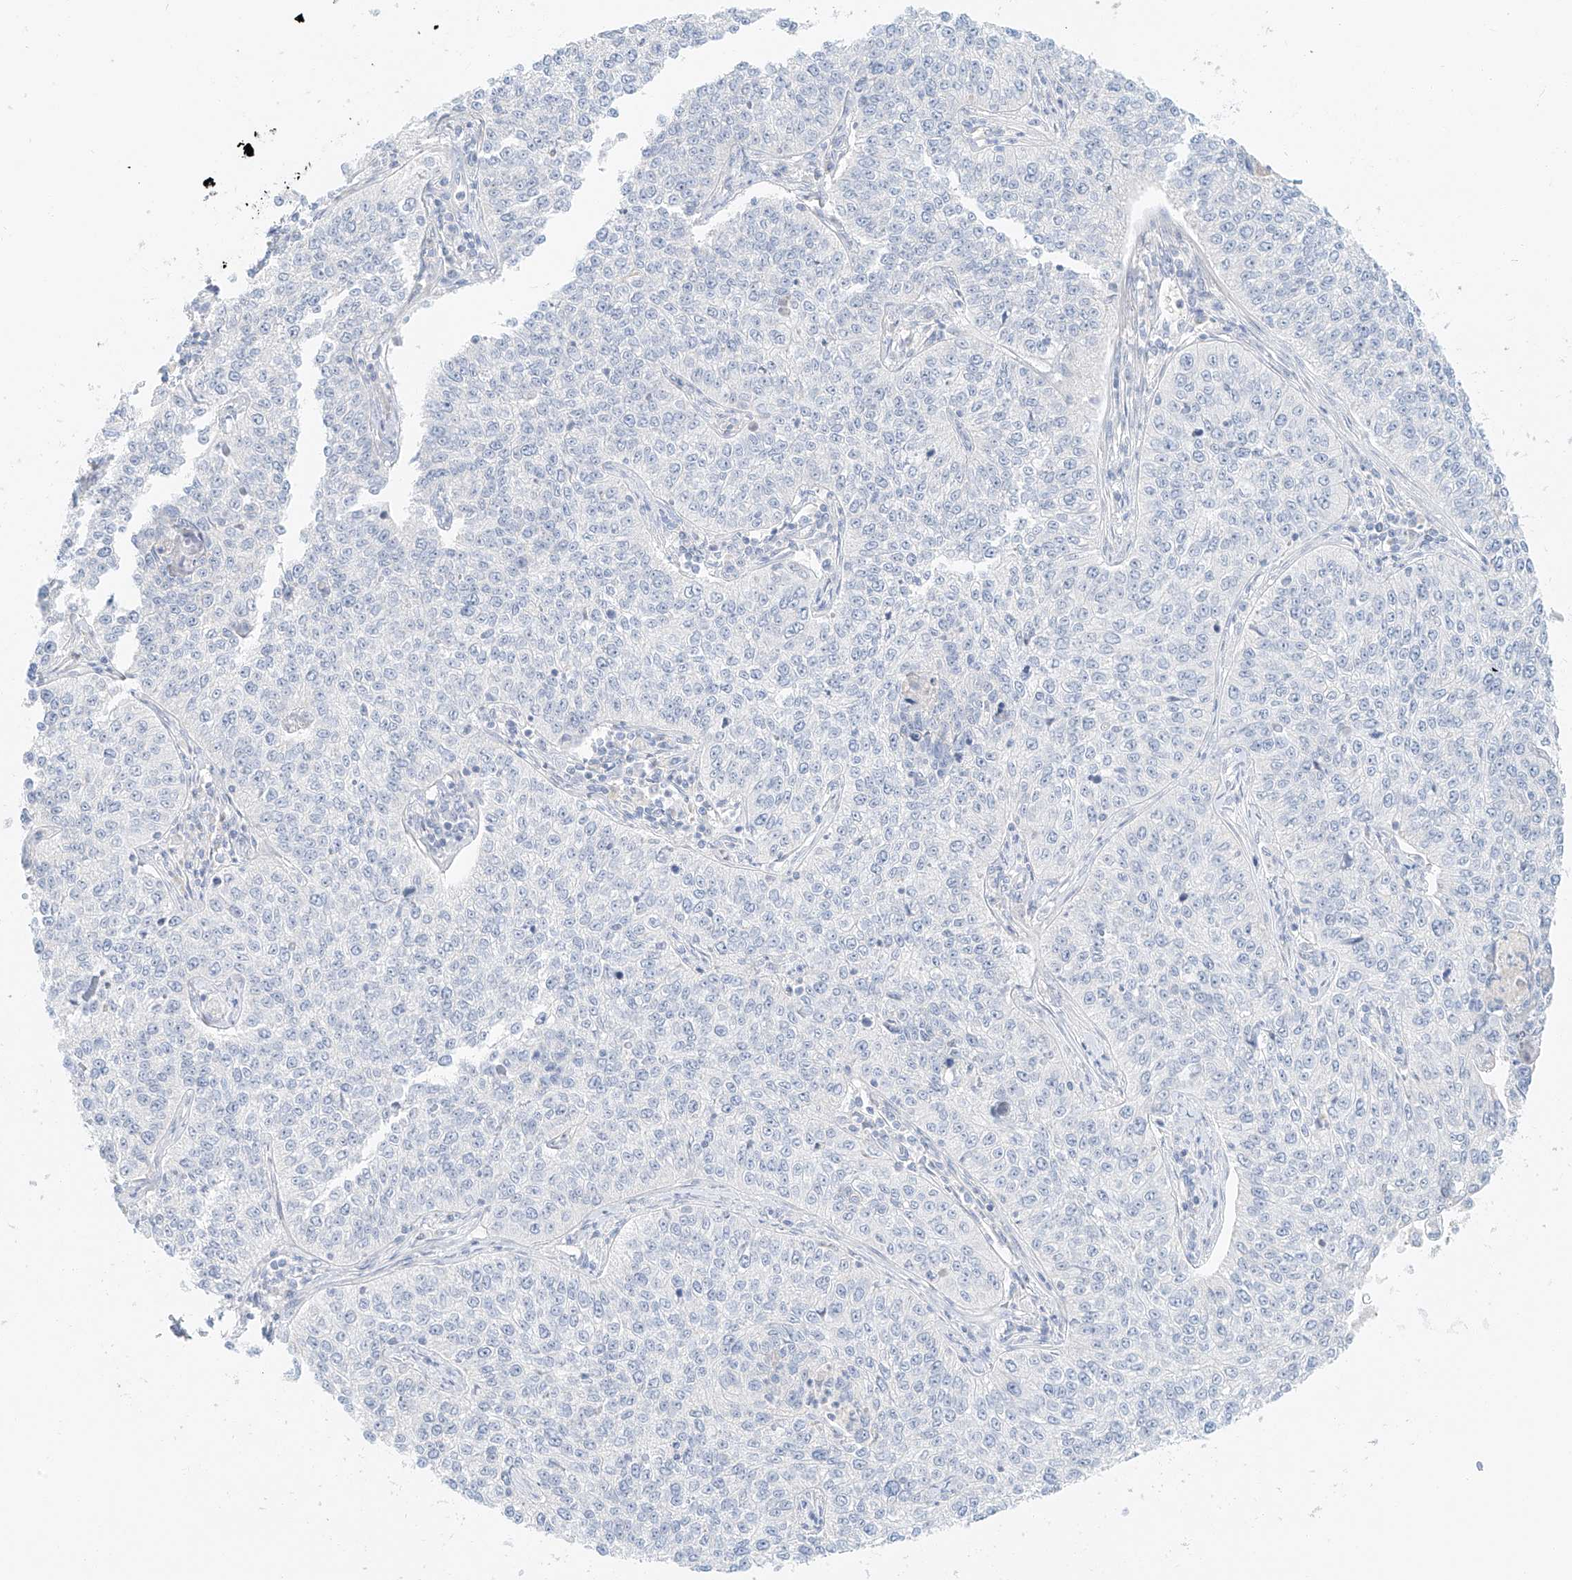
{"staining": {"intensity": "negative", "quantity": "none", "location": "none"}, "tissue": "cervical cancer", "cell_type": "Tumor cells", "image_type": "cancer", "snomed": [{"axis": "morphology", "description": "Squamous cell carcinoma, NOS"}, {"axis": "topography", "description": "Cervix"}], "caption": "Tumor cells are negative for protein expression in human squamous cell carcinoma (cervical).", "gene": "PGC", "patient": {"sex": "female", "age": 35}}